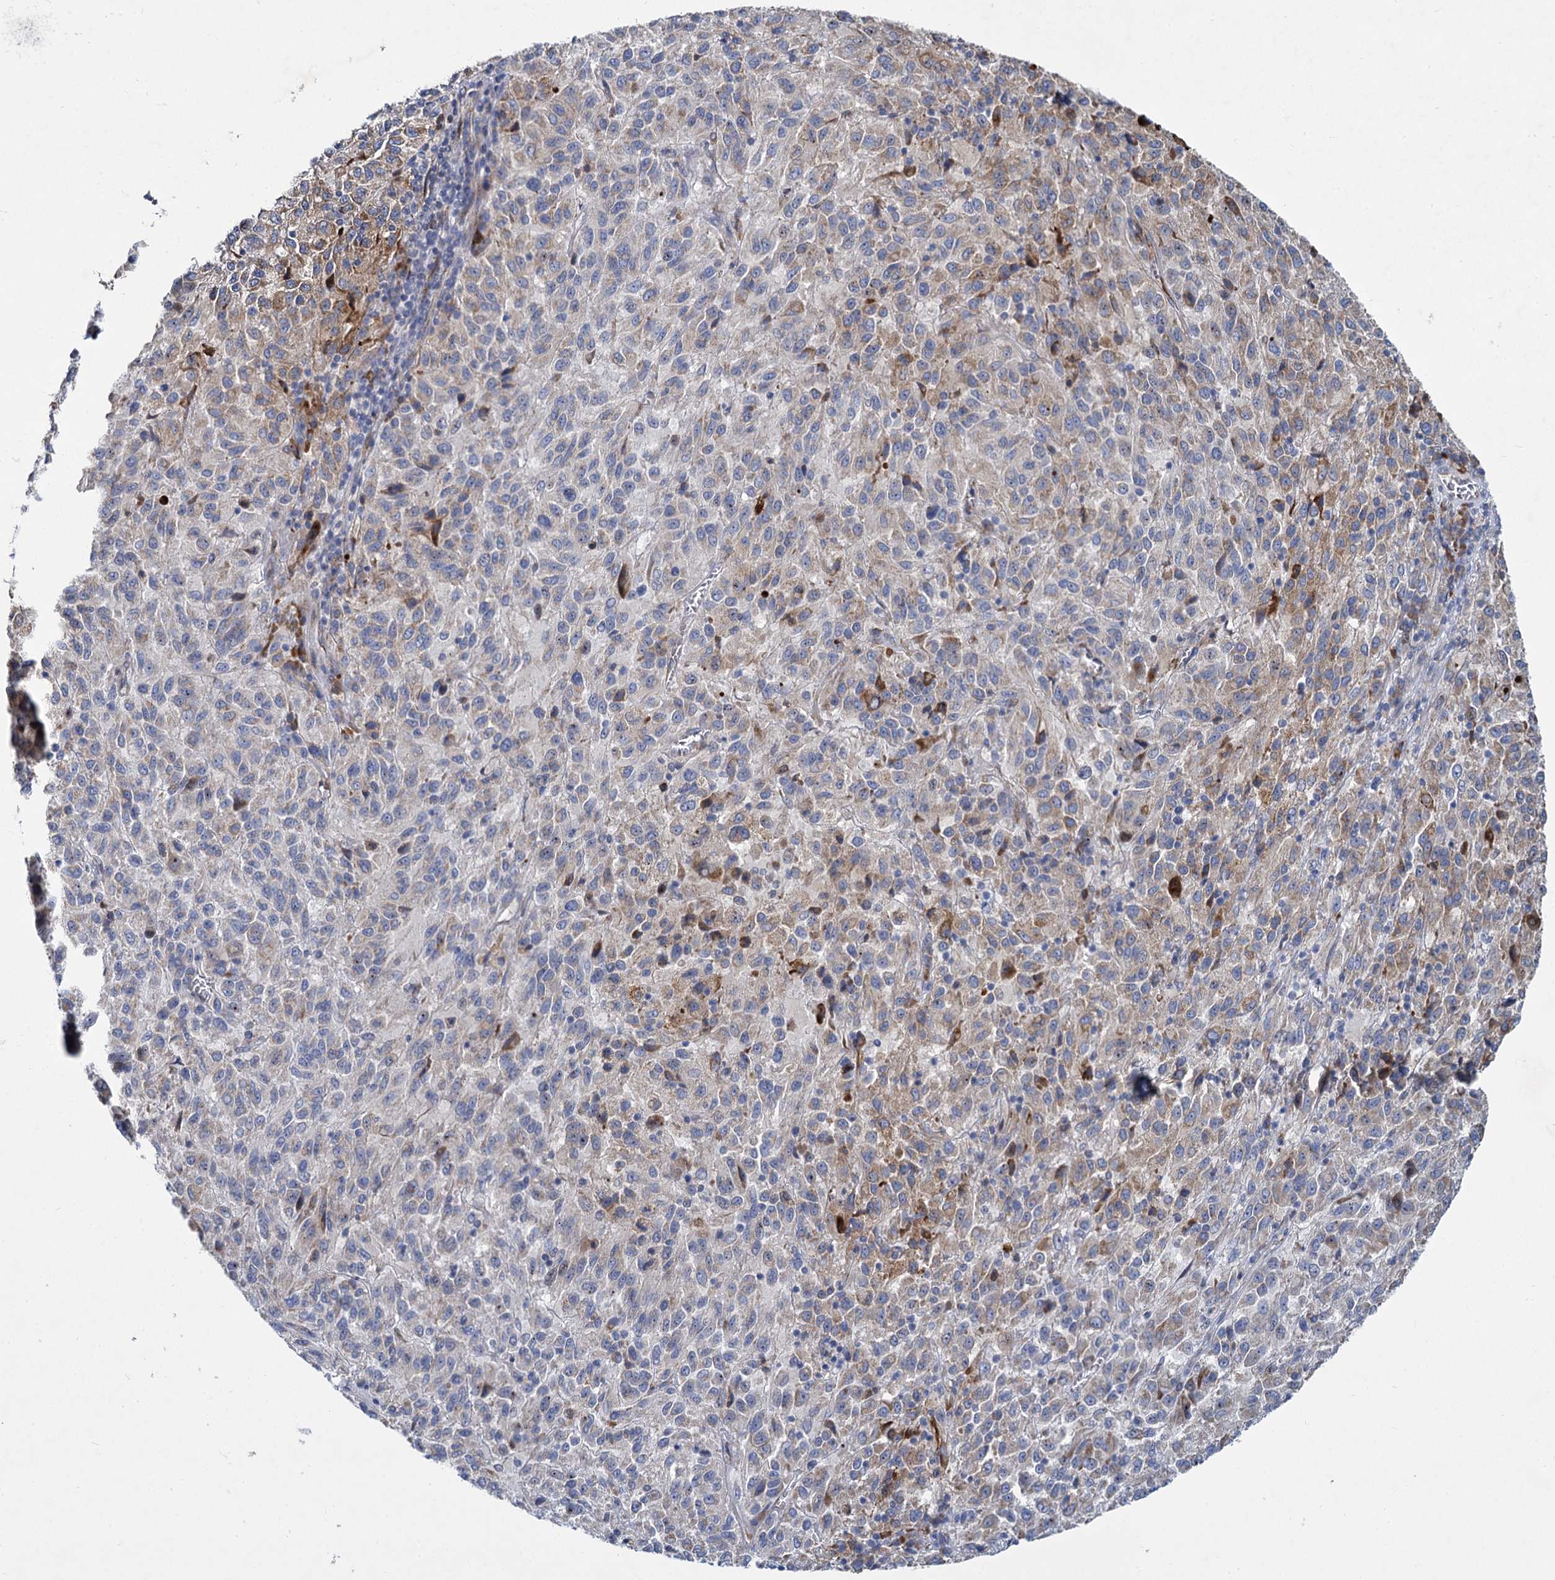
{"staining": {"intensity": "weak", "quantity": "<25%", "location": "cytoplasmic/membranous"}, "tissue": "melanoma", "cell_type": "Tumor cells", "image_type": "cancer", "snomed": [{"axis": "morphology", "description": "Malignant melanoma, Metastatic site"}, {"axis": "topography", "description": "Lung"}], "caption": "DAB (3,3'-diaminobenzidine) immunohistochemical staining of human melanoma exhibits no significant staining in tumor cells. Brightfield microscopy of immunohistochemistry stained with DAB (3,3'-diaminobenzidine) (brown) and hematoxylin (blue), captured at high magnification.", "gene": "PRSS35", "patient": {"sex": "male", "age": 64}}